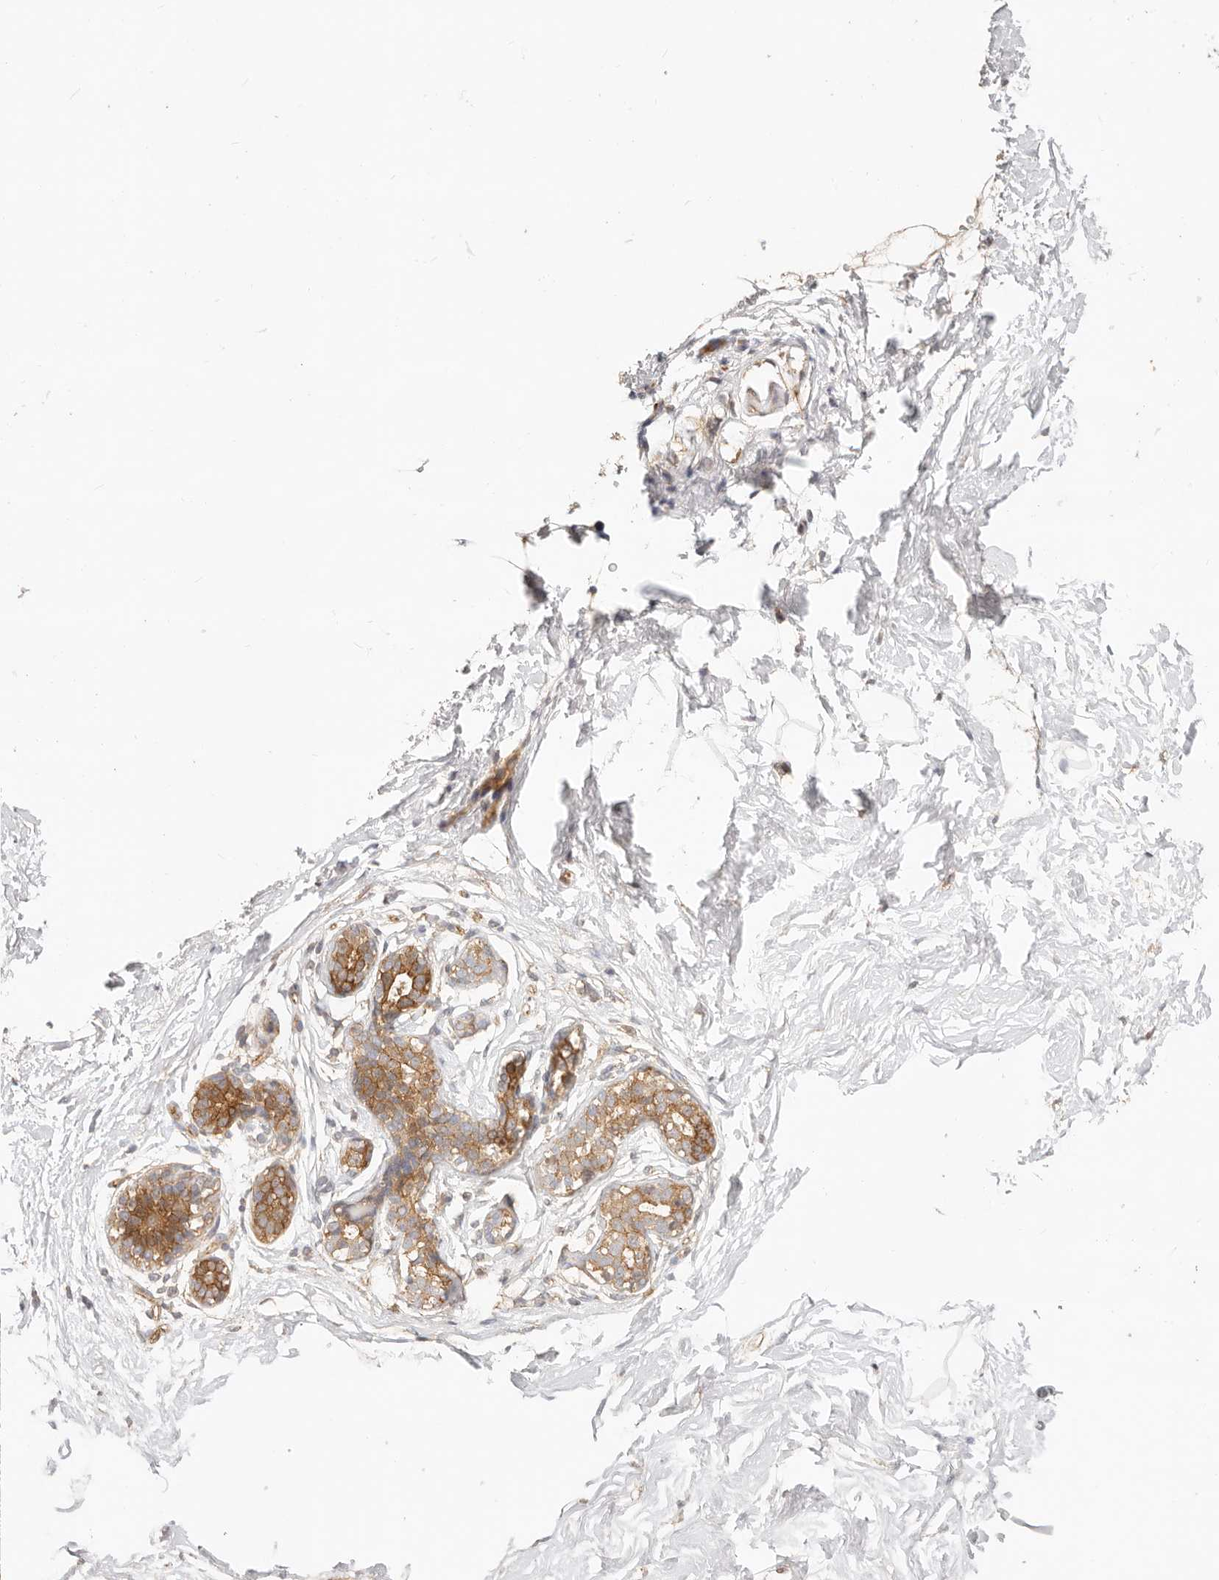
{"staining": {"intensity": "moderate", "quantity": "25%-75%", "location": "cytoplasmic/membranous"}, "tissue": "breast", "cell_type": "Adipocytes", "image_type": "normal", "snomed": [{"axis": "morphology", "description": "Normal tissue, NOS"}, {"axis": "morphology", "description": "Adenoma, NOS"}, {"axis": "topography", "description": "Breast"}], "caption": "The histopathology image reveals immunohistochemical staining of normal breast. There is moderate cytoplasmic/membranous positivity is appreciated in approximately 25%-75% of adipocytes.", "gene": "AFDN", "patient": {"sex": "female", "age": 23}}